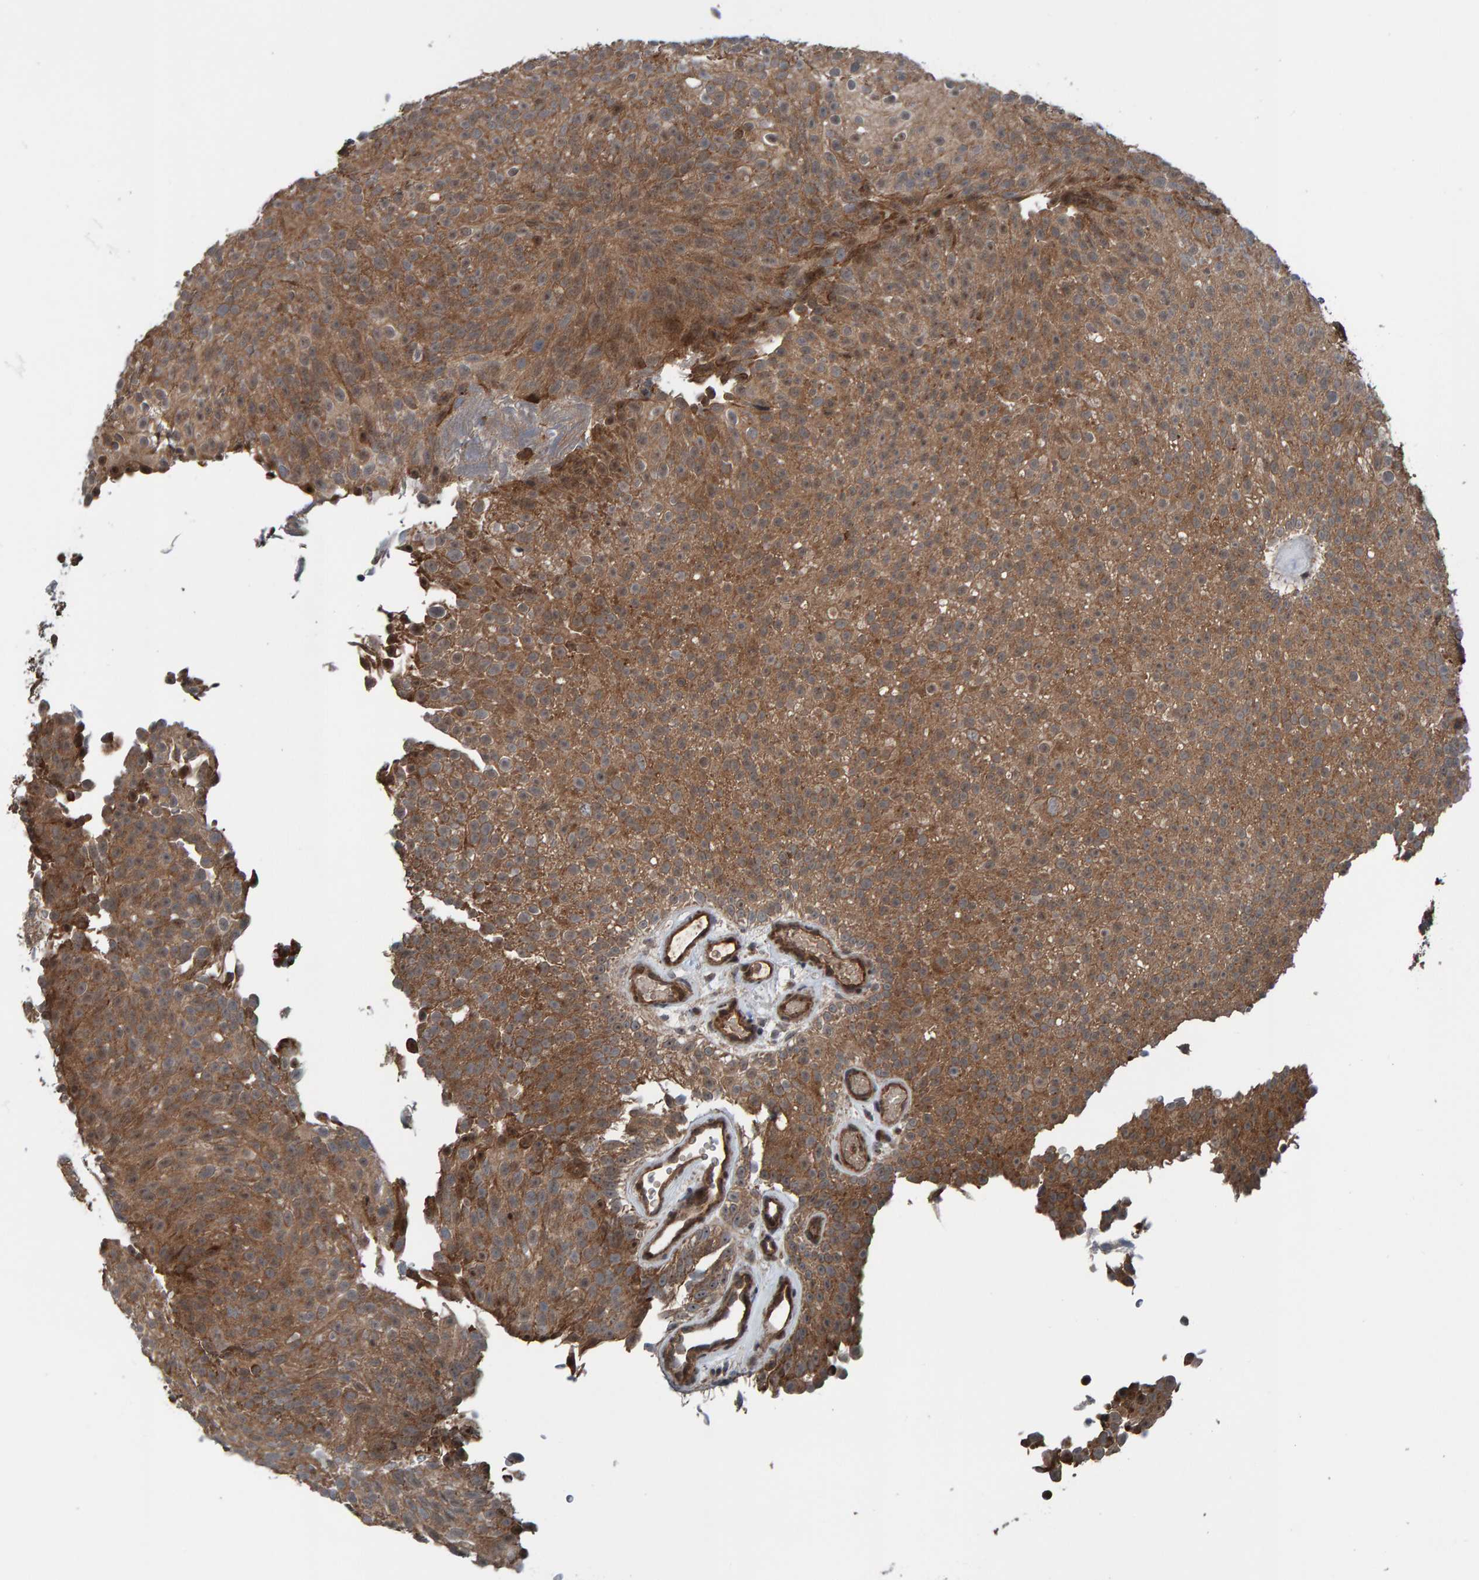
{"staining": {"intensity": "moderate", "quantity": ">75%", "location": "cytoplasmic/membranous"}, "tissue": "urothelial cancer", "cell_type": "Tumor cells", "image_type": "cancer", "snomed": [{"axis": "morphology", "description": "Urothelial carcinoma, Low grade"}, {"axis": "topography", "description": "Urinary bladder"}], "caption": "High-magnification brightfield microscopy of urothelial cancer stained with DAB (3,3'-diaminobenzidine) (brown) and counterstained with hematoxylin (blue). tumor cells exhibit moderate cytoplasmic/membranous staining is appreciated in about>75% of cells.", "gene": "CUEDC1", "patient": {"sex": "male", "age": 78}}